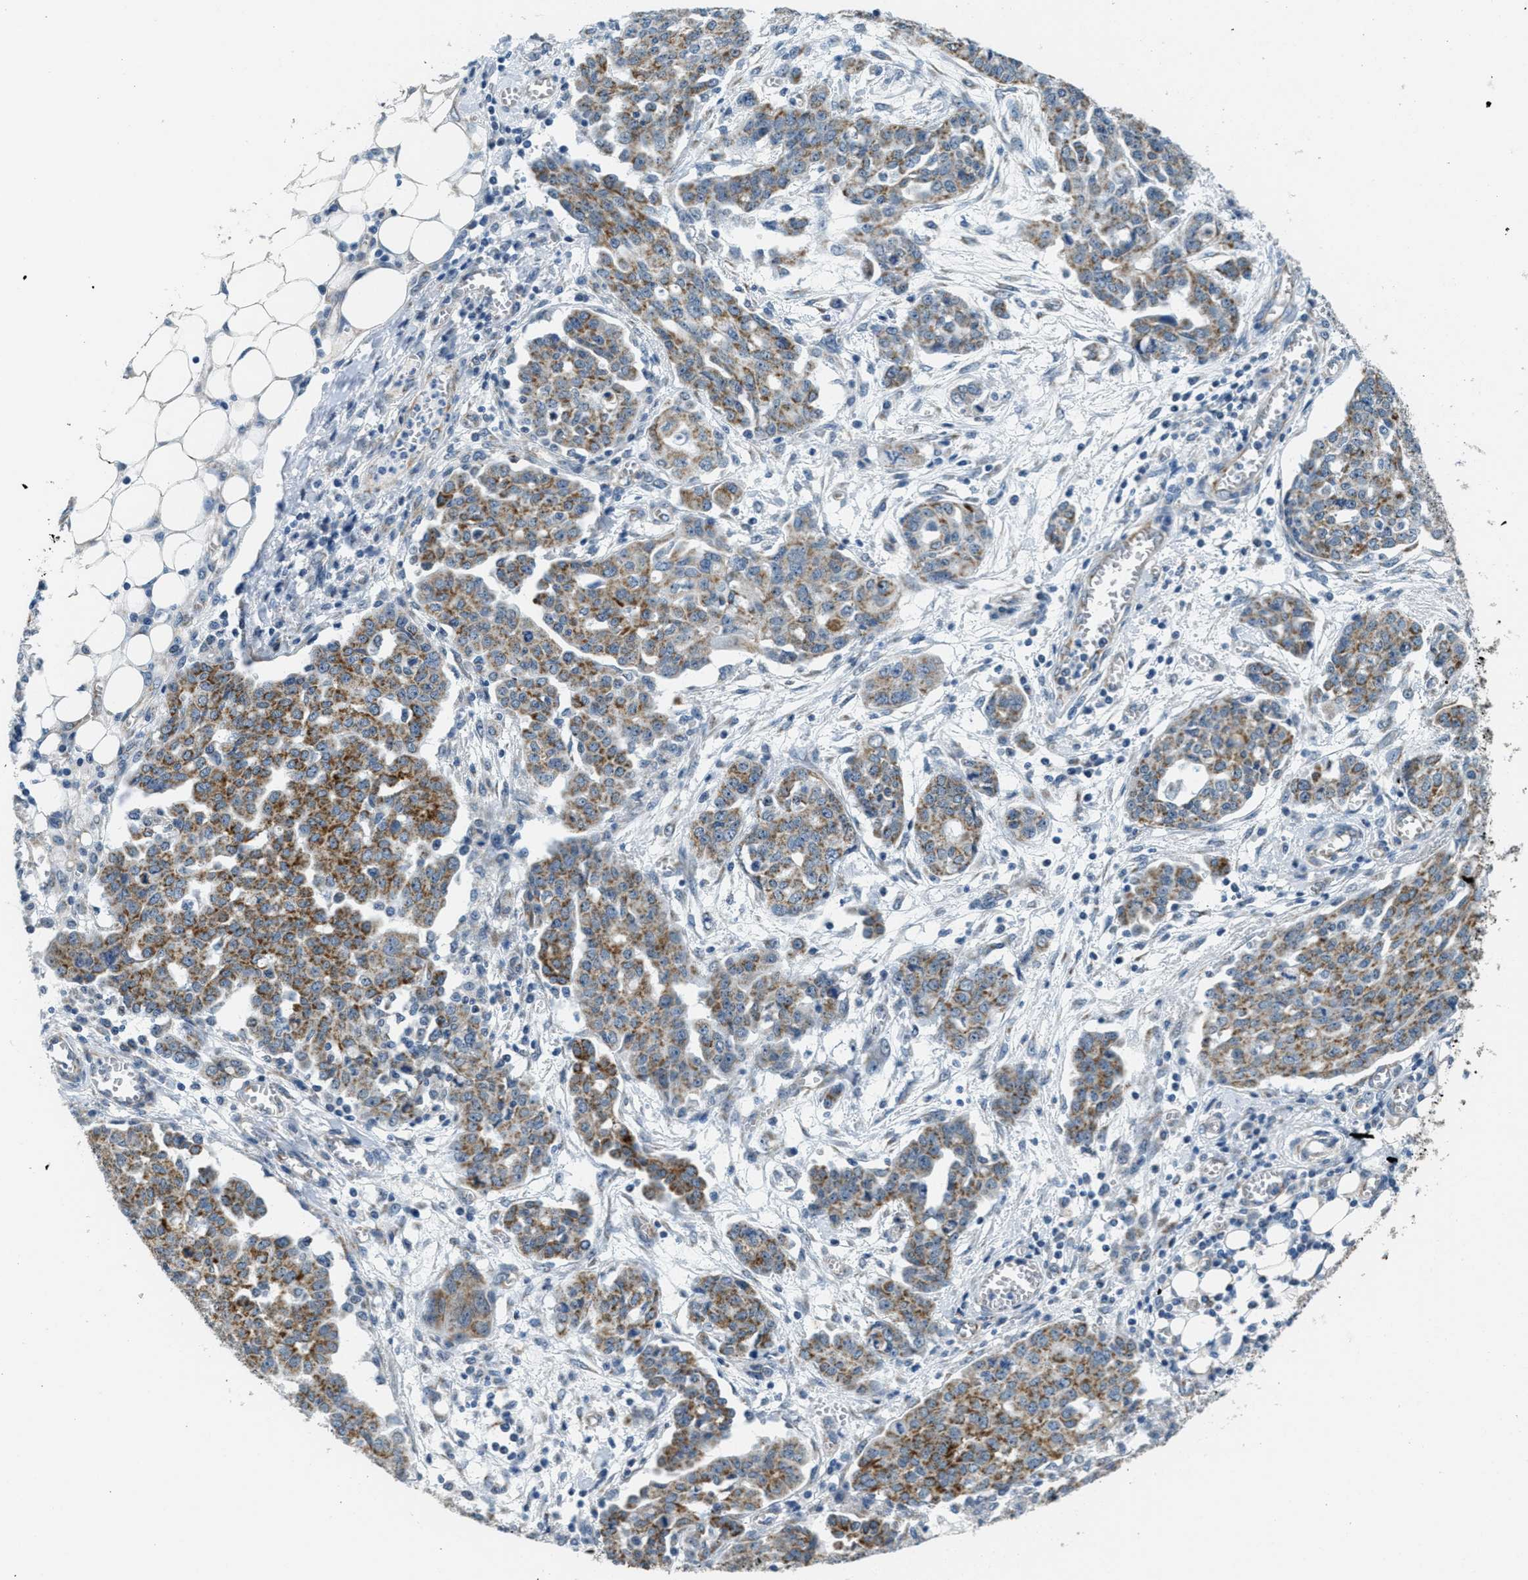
{"staining": {"intensity": "moderate", "quantity": ">75%", "location": "cytoplasmic/membranous"}, "tissue": "ovarian cancer", "cell_type": "Tumor cells", "image_type": "cancer", "snomed": [{"axis": "morphology", "description": "Cystadenocarcinoma, serous, NOS"}, {"axis": "topography", "description": "Soft tissue"}, {"axis": "topography", "description": "Ovary"}], "caption": "An immunohistochemistry (IHC) micrograph of neoplastic tissue is shown. Protein staining in brown highlights moderate cytoplasmic/membranous positivity in ovarian cancer (serous cystadenocarcinoma) within tumor cells.", "gene": "TOMM70", "patient": {"sex": "female", "age": 57}}